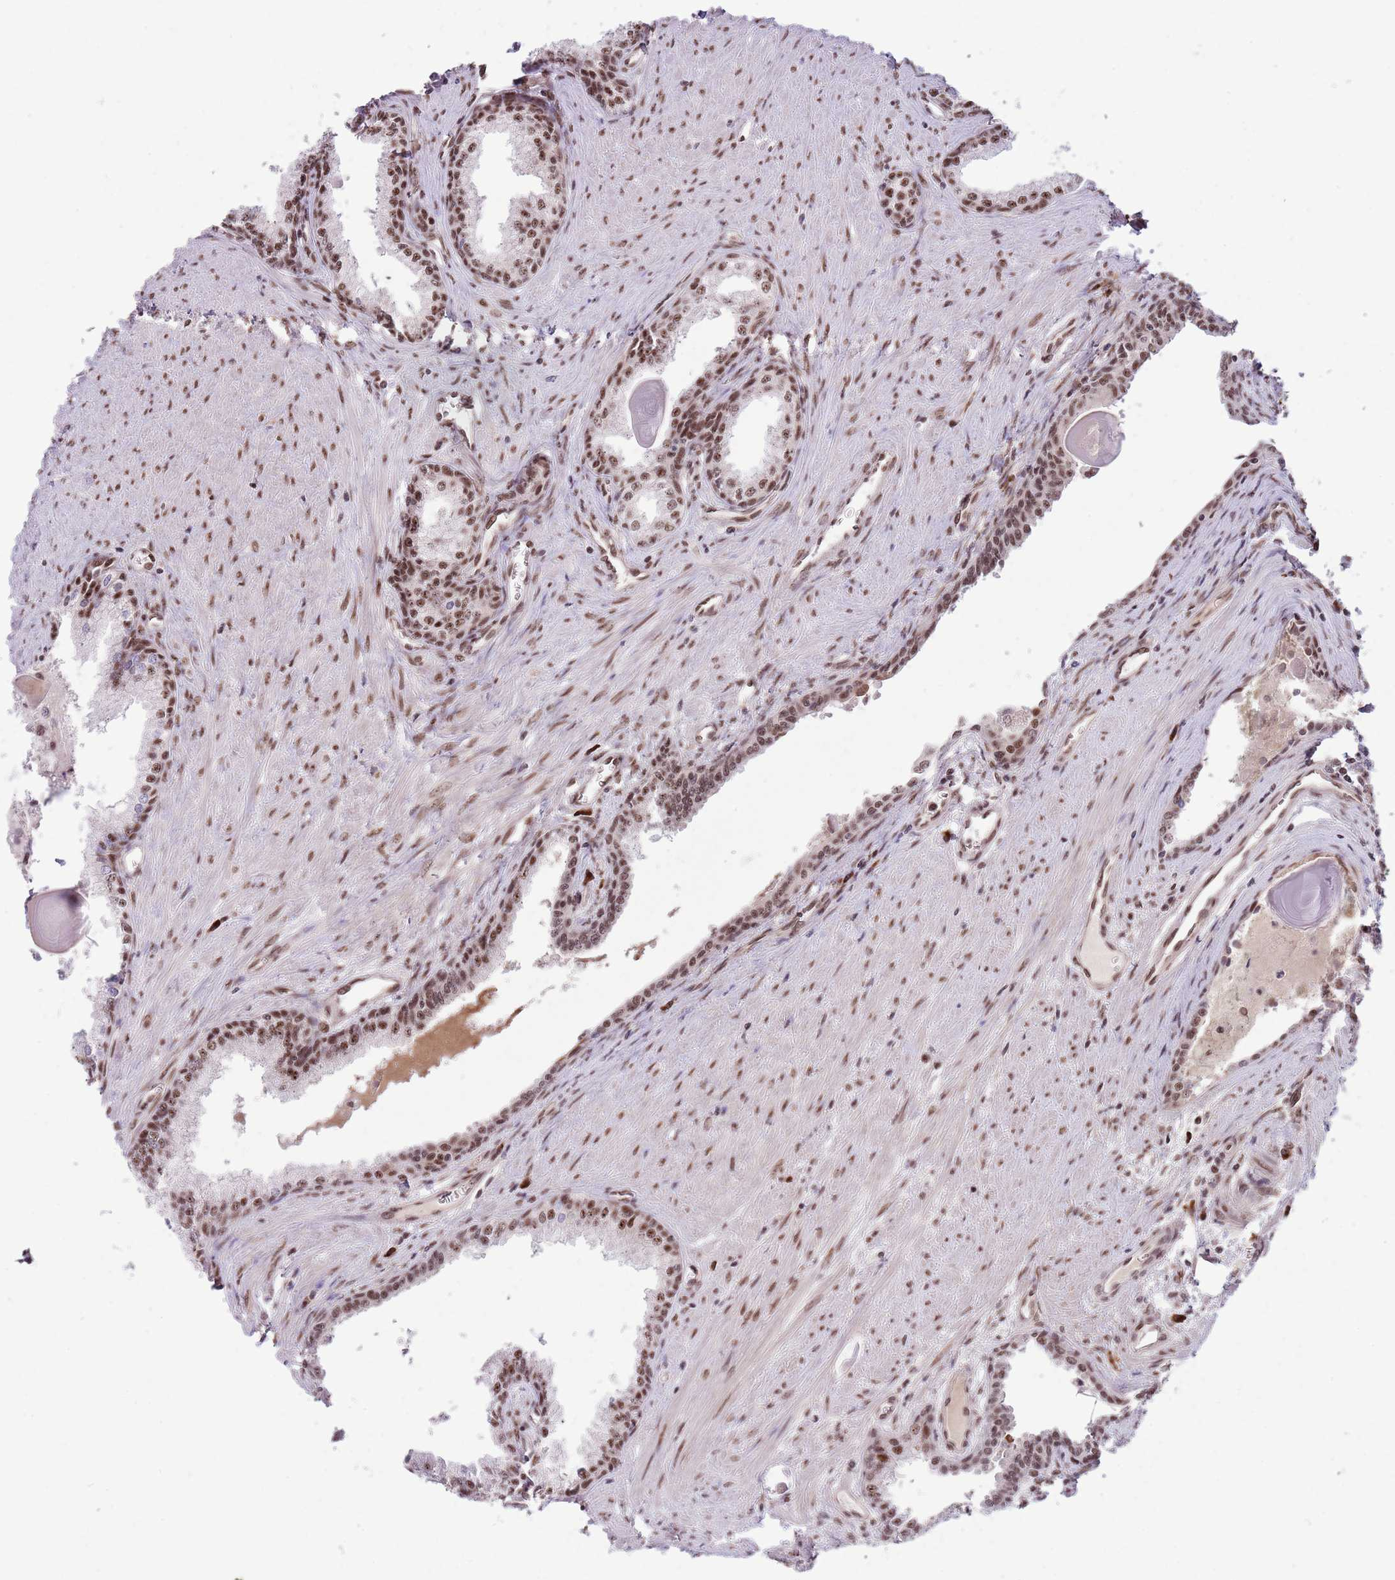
{"staining": {"intensity": "moderate", "quantity": ">75%", "location": "nuclear"}, "tissue": "prostate cancer", "cell_type": "Tumor cells", "image_type": "cancer", "snomed": [{"axis": "morphology", "description": "Adenocarcinoma, High grade"}, {"axis": "topography", "description": "Prostate"}], "caption": "Prostate cancer stained with DAB immunohistochemistry shows medium levels of moderate nuclear staining in approximately >75% of tumor cells.", "gene": "SIPA1L3", "patient": {"sex": "male", "age": 68}}